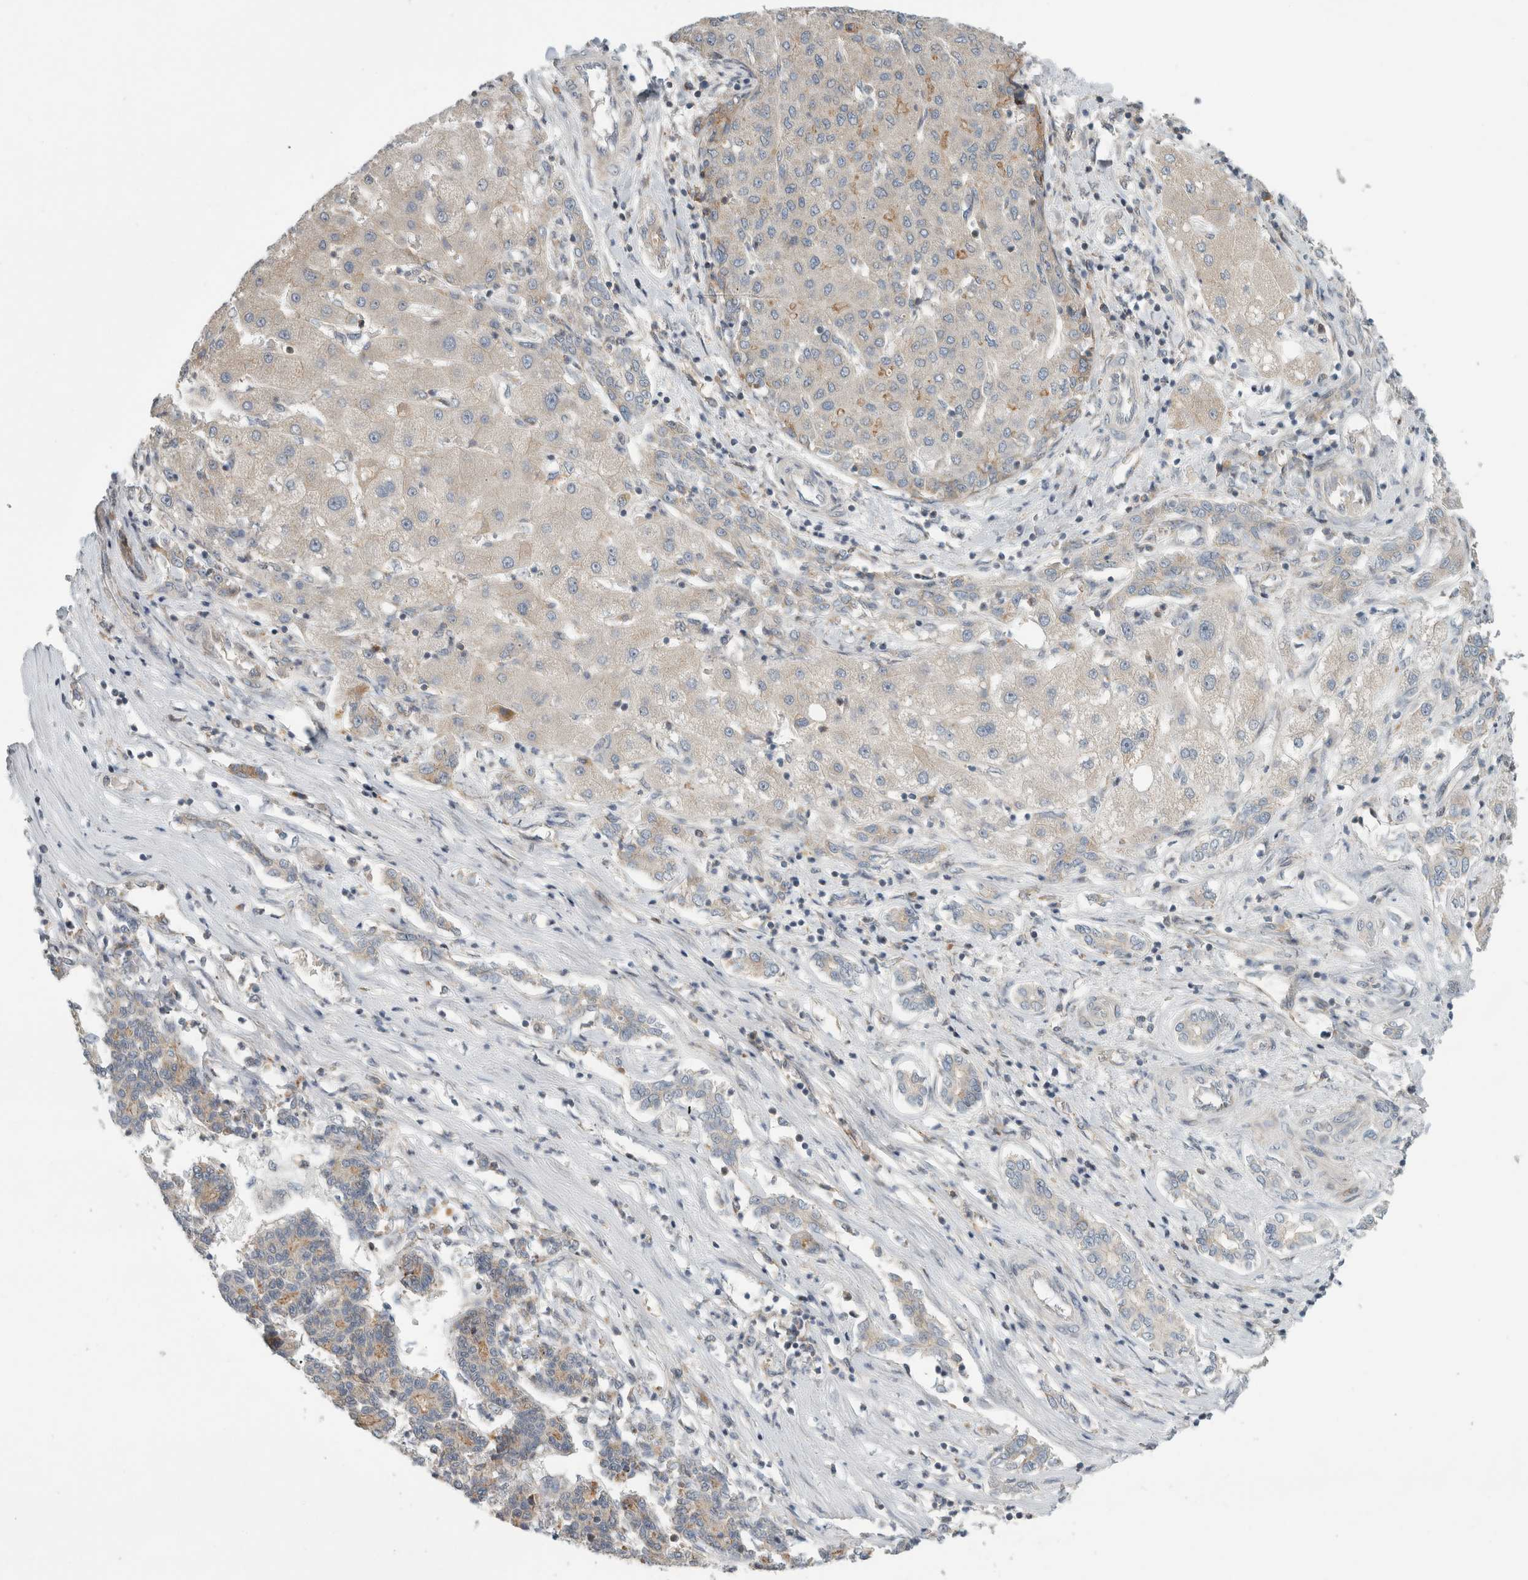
{"staining": {"intensity": "moderate", "quantity": "<25%", "location": "cytoplasmic/membranous"}, "tissue": "liver cancer", "cell_type": "Tumor cells", "image_type": "cancer", "snomed": [{"axis": "morphology", "description": "Carcinoma, Hepatocellular, NOS"}, {"axis": "topography", "description": "Liver"}], "caption": "Human liver hepatocellular carcinoma stained with a protein marker exhibits moderate staining in tumor cells.", "gene": "KPNA5", "patient": {"sex": "male", "age": 65}}